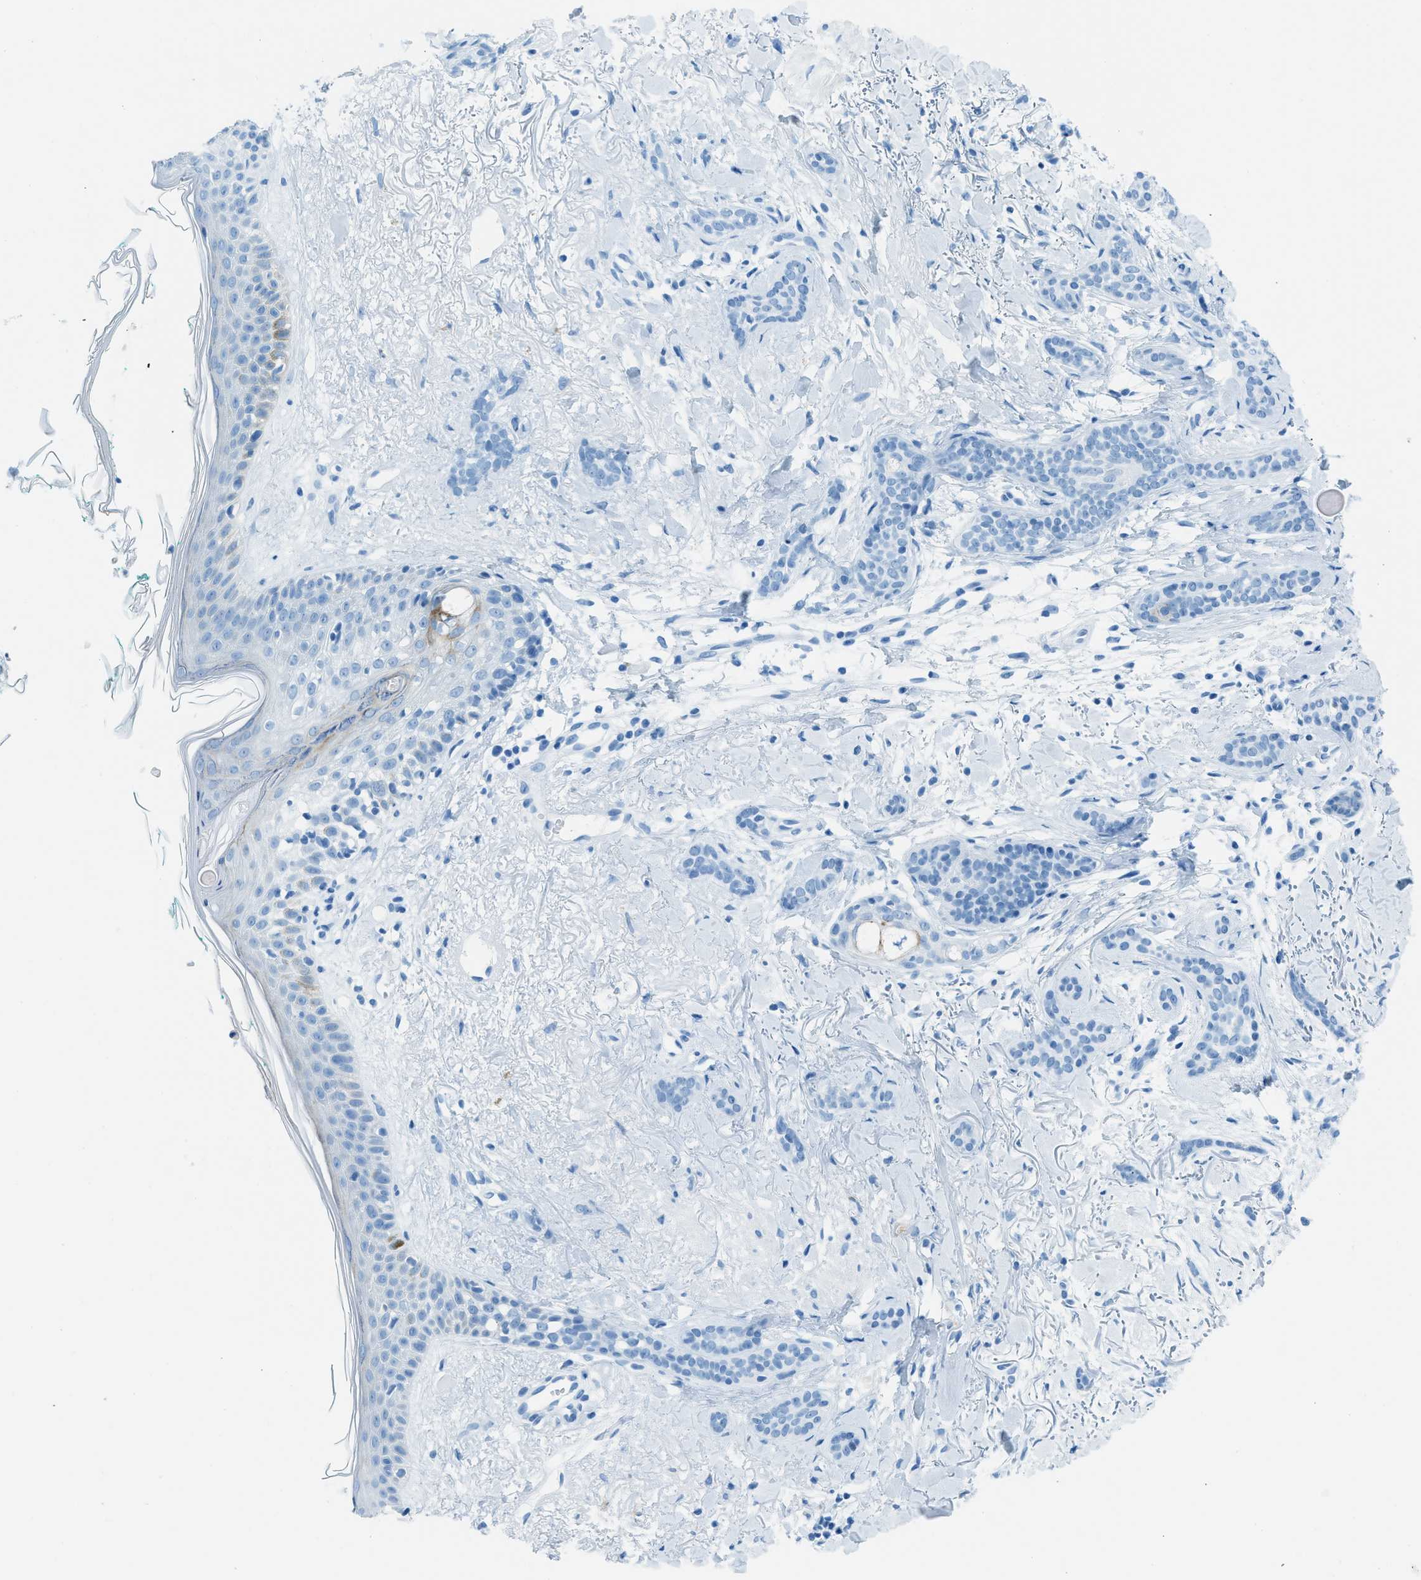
{"staining": {"intensity": "negative", "quantity": "none", "location": "none"}, "tissue": "skin cancer", "cell_type": "Tumor cells", "image_type": "cancer", "snomed": [{"axis": "morphology", "description": "Basal cell carcinoma"}, {"axis": "morphology", "description": "Adnexal tumor, benign"}, {"axis": "topography", "description": "Skin"}], "caption": "Immunohistochemistry of skin cancer (benign adnexal tumor) shows no expression in tumor cells.", "gene": "C21orf62", "patient": {"sex": "female", "age": 42}}